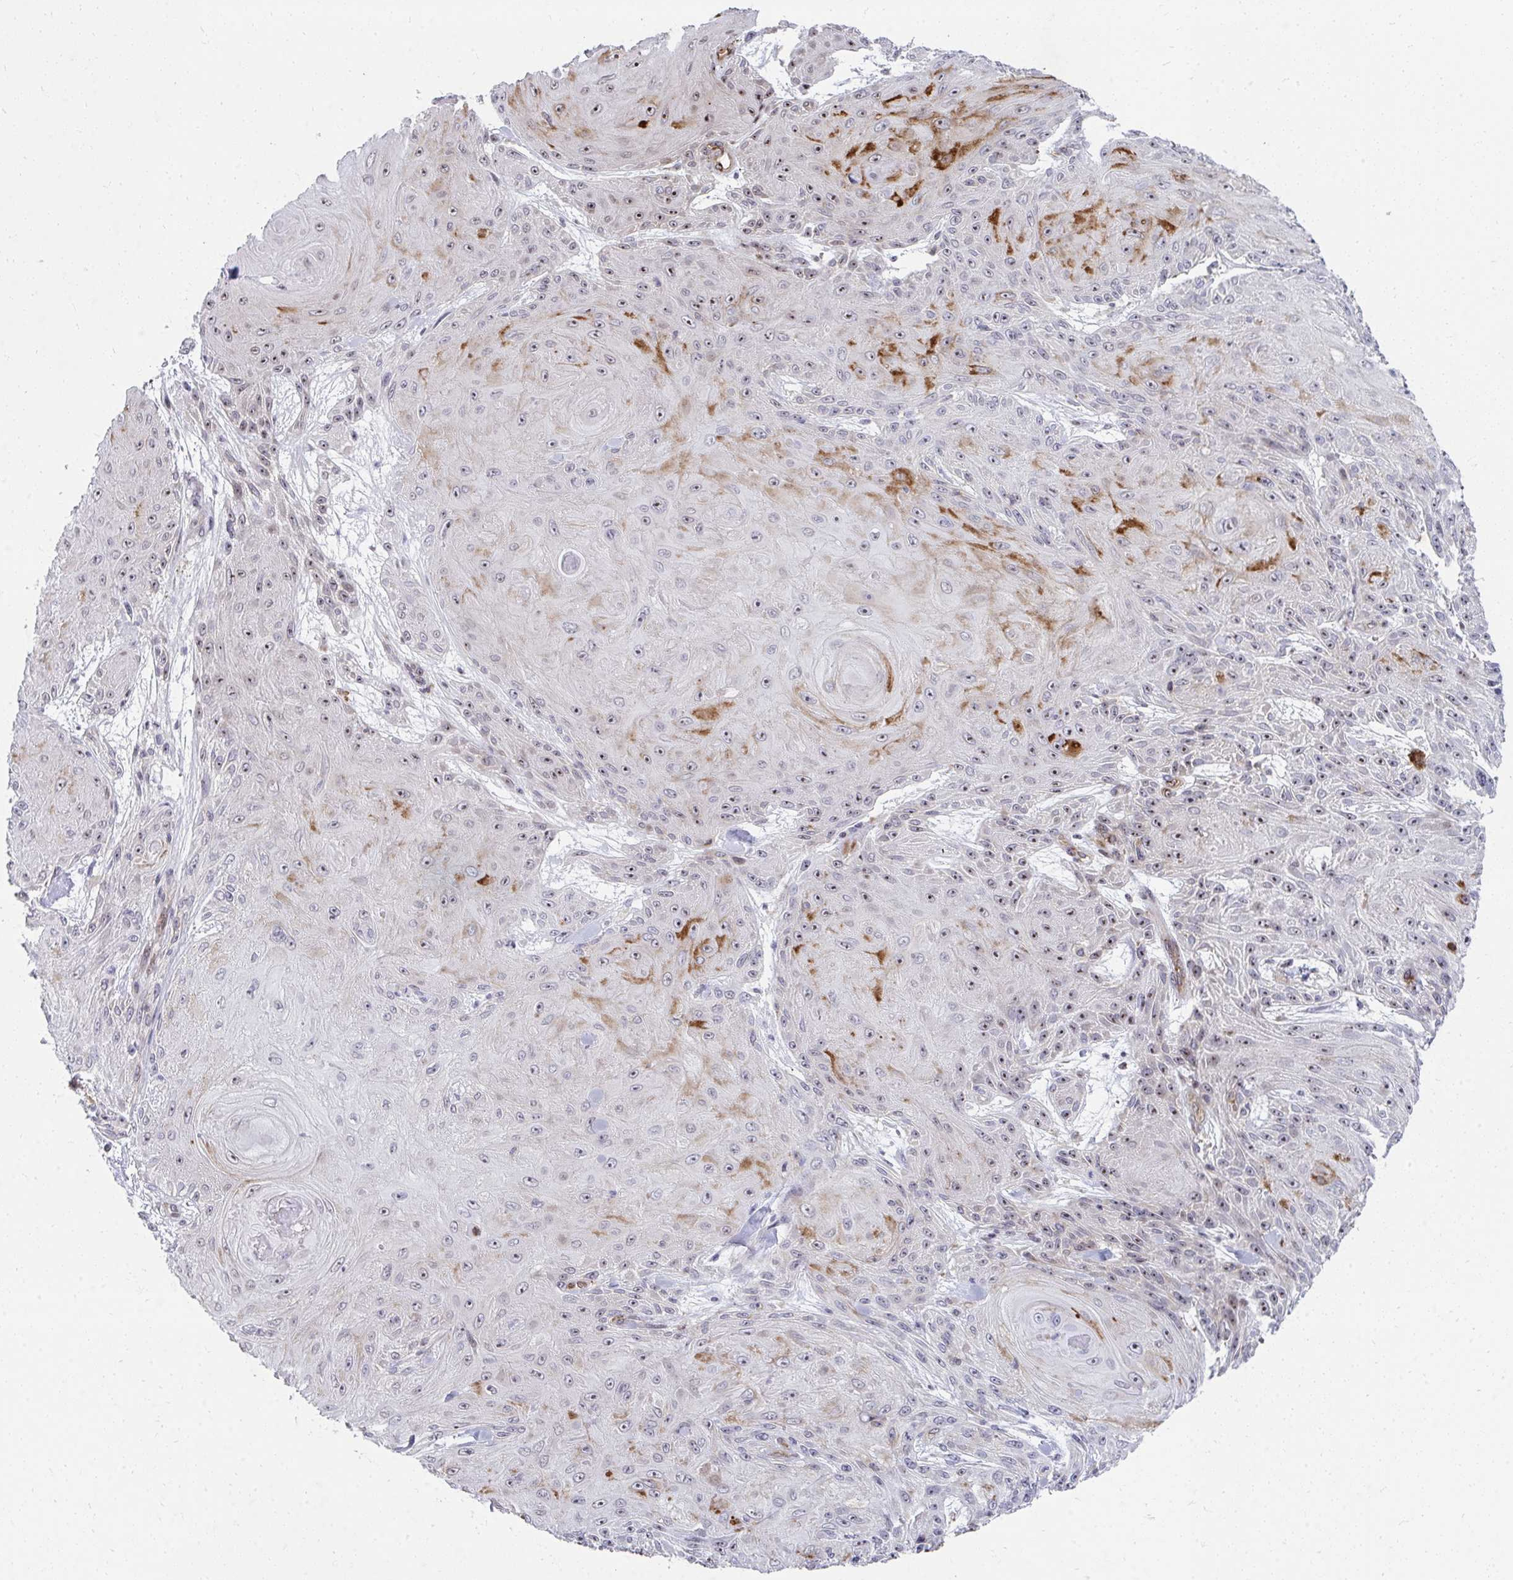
{"staining": {"intensity": "moderate", "quantity": "25%-75%", "location": "cytoplasmic/membranous,nuclear"}, "tissue": "skin cancer", "cell_type": "Tumor cells", "image_type": "cancer", "snomed": [{"axis": "morphology", "description": "Squamous cell carcinoma, NOS"}, {"axis": "topography", "description": "Skin"}], "caption": "Human skin squamous cell carcinoma stained for a protein (brown) exhibits moderate cytoplasmic/membranous and nuclear positive staining in approximately 25%-75% of tumor cells.", "gene": "FOXN3", "patient": {"sex": "male", "age": 88}}